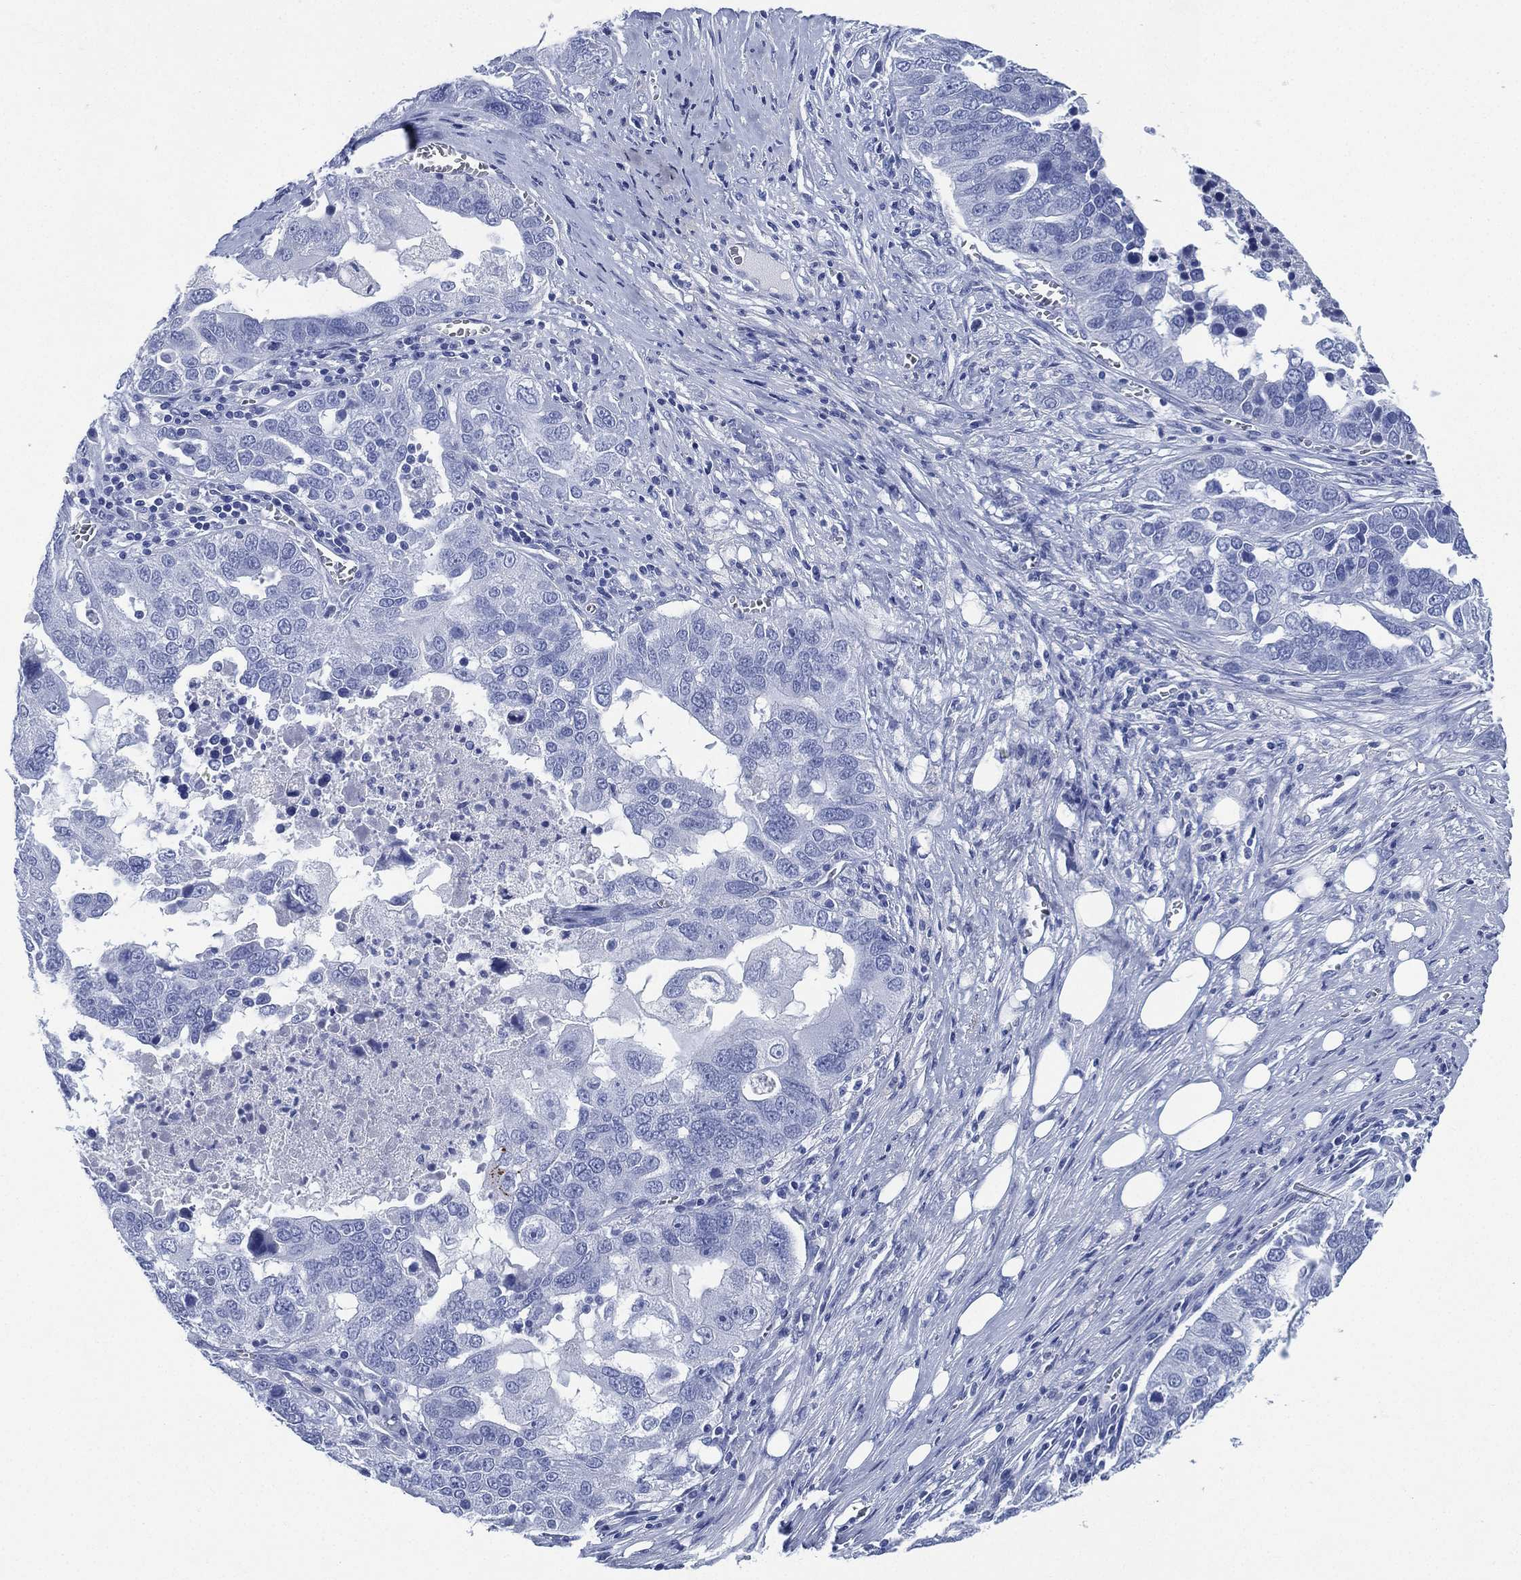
{"staining": {"intensity": "negative", "quantity": "none", "location": "none"}, "tissue": "ovarian cancer", "cell_type": "Tumor cells", "image_type": "cancer", "snomed": [{"axis": "morphology", "description": "Carcinoma, endometroid"}, {"axis": "topography", "description": "Soft tissue"}, {"axis": "topography", "description": "Ovary"}], "caption": "Tumor cells show no significant positivity in endometroid carcinoma (ovarian). (Brightfield microscopy of DAB (3,3'-diaminobenzidine) immunohistochemistry at high magnification).", "gene": "SIGLECL1", "patient": {"sex": "female", "age": 52}}